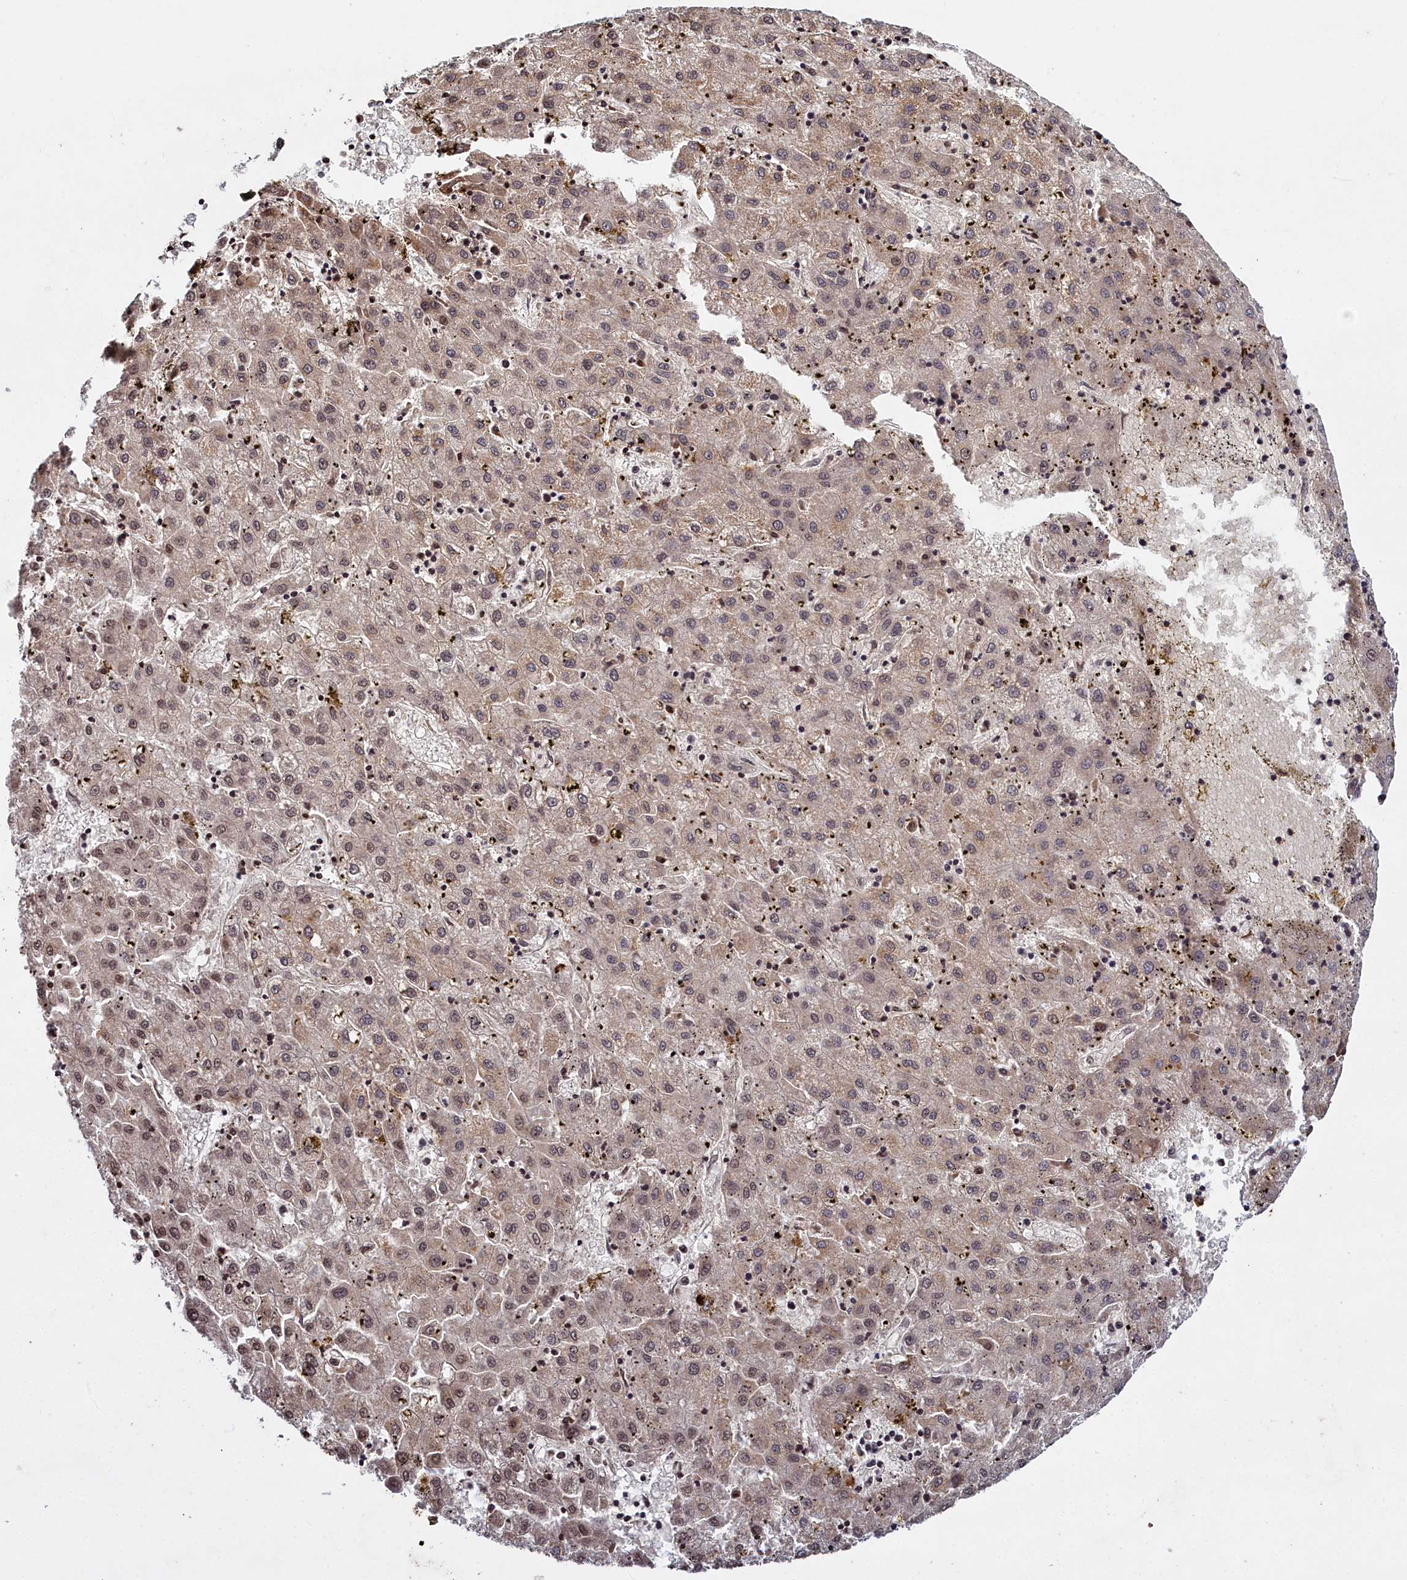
{"staining": {"intensity": "moderate", "quantity": ">75%", "location": "cytoplasmic/membranous"}, "tissue": "liver cancer", "cell_type": "Tumor cells", "image_type": "cancer", "snomed": [{"axis": "morphology", "description": "Carcinoma, Hepatocellular, NOS"}, {"axis": "topography", "description": "Liver"}], "caption": "A medium amount of moderate cytoplasmic/membranous positivity is appreciated in about >75% of tumor cells in hepatocellular carcinoma (liver) tissue.", "gene": "FZD4", "patient": {"sex": "male", "age": 72}}